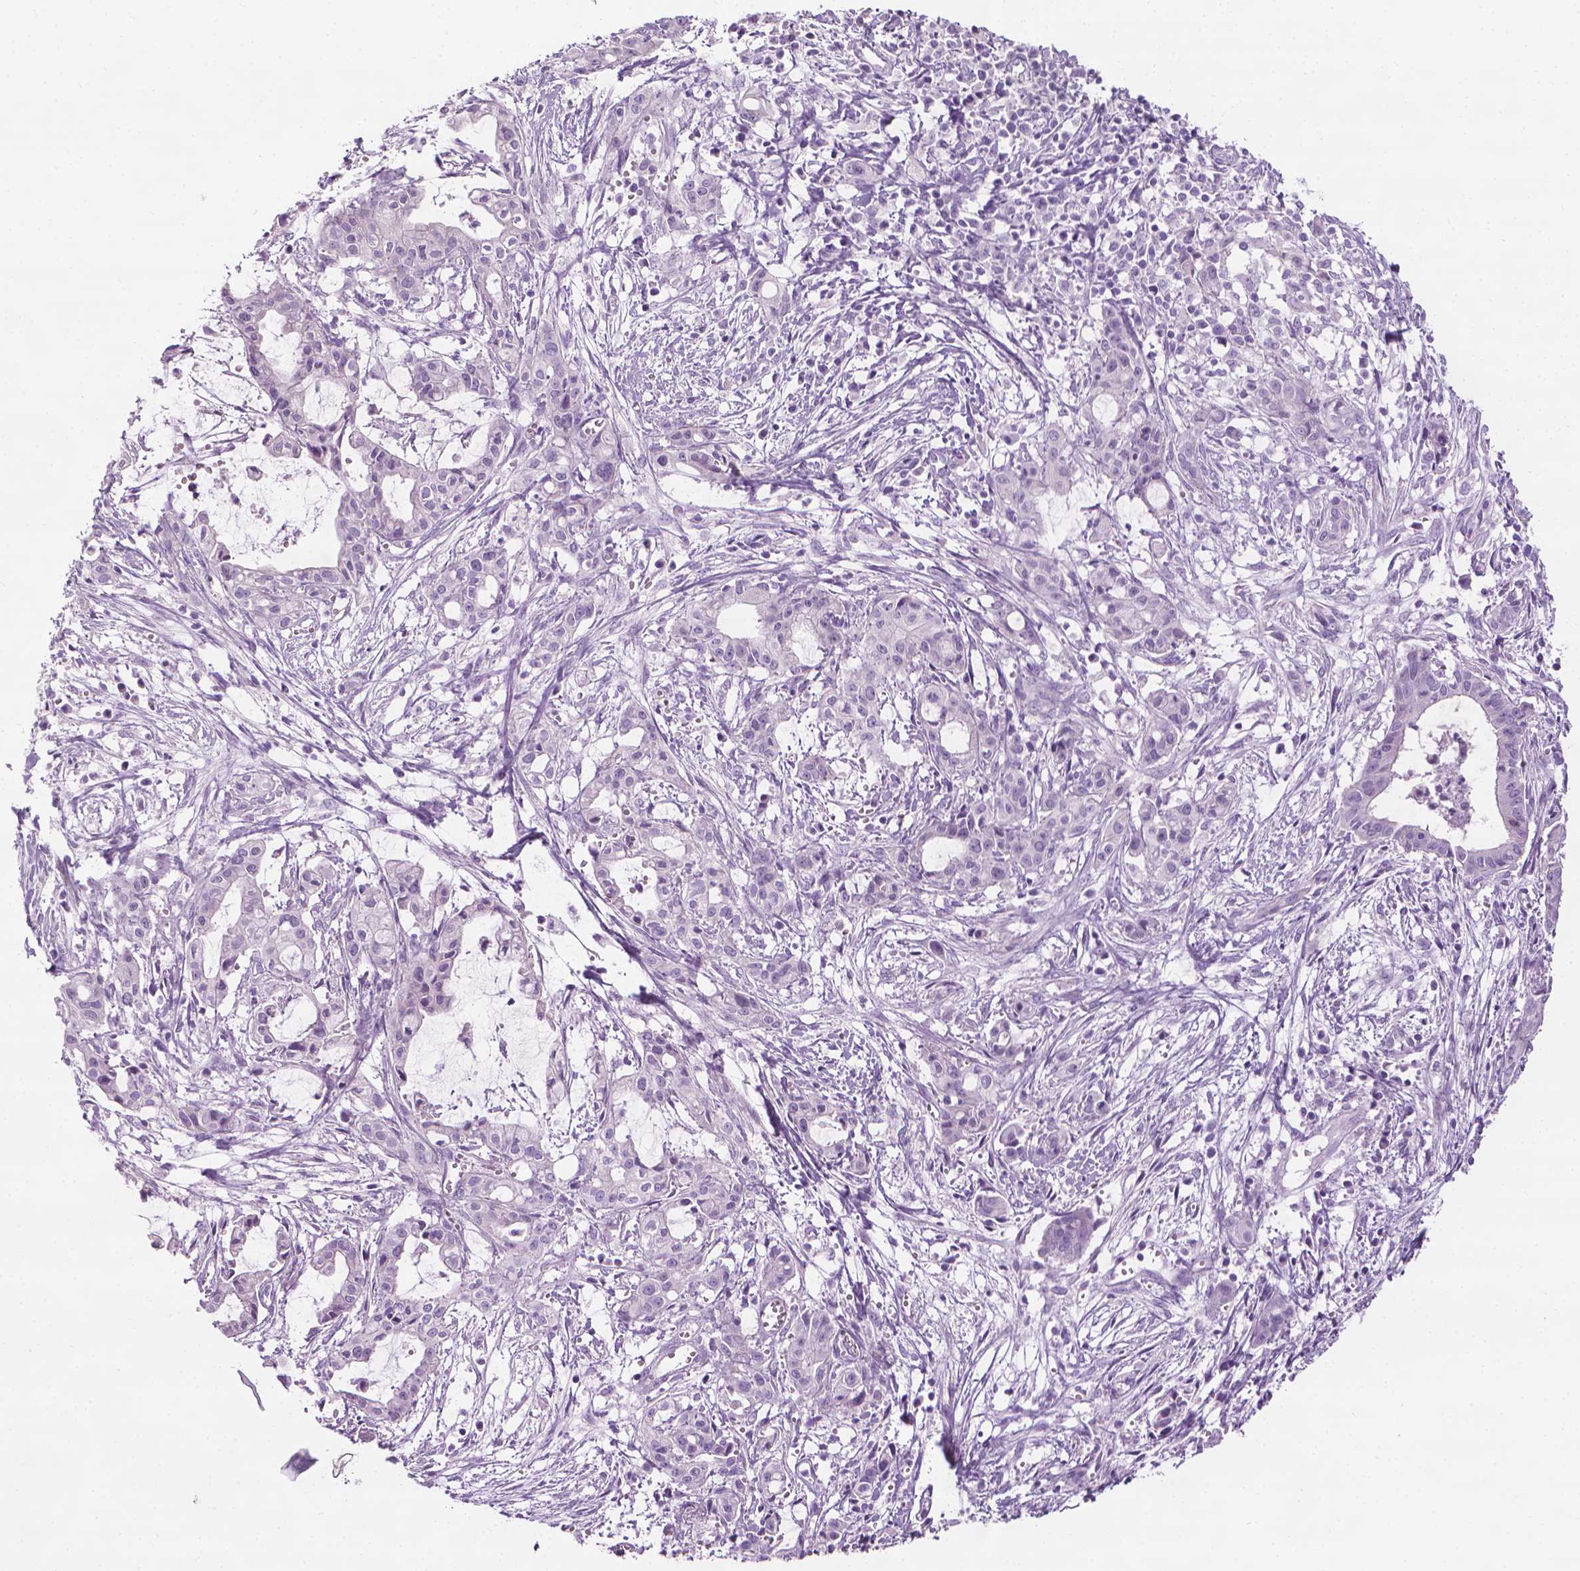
{"staining": {"intensity": "negative", "quantity": "none", "location": "none"}, "tissue": "pancreatic cancer", "cell_type": "Tumor cells", "image_type": "cancer", "snomed": [{"axis": "morphology", "description": "Adenocarcinoma, NOS"}, {"axis": "topography", "description": "Pancreas"}], "caption": "A high-resolution histopathology image shows immunohistochemistry staining of pancreatic adenocarcinoma, which reveals no significant staining in tumor cells.", "gene": "DNAI7", "patient": {"sex": "male", "age": 48}}